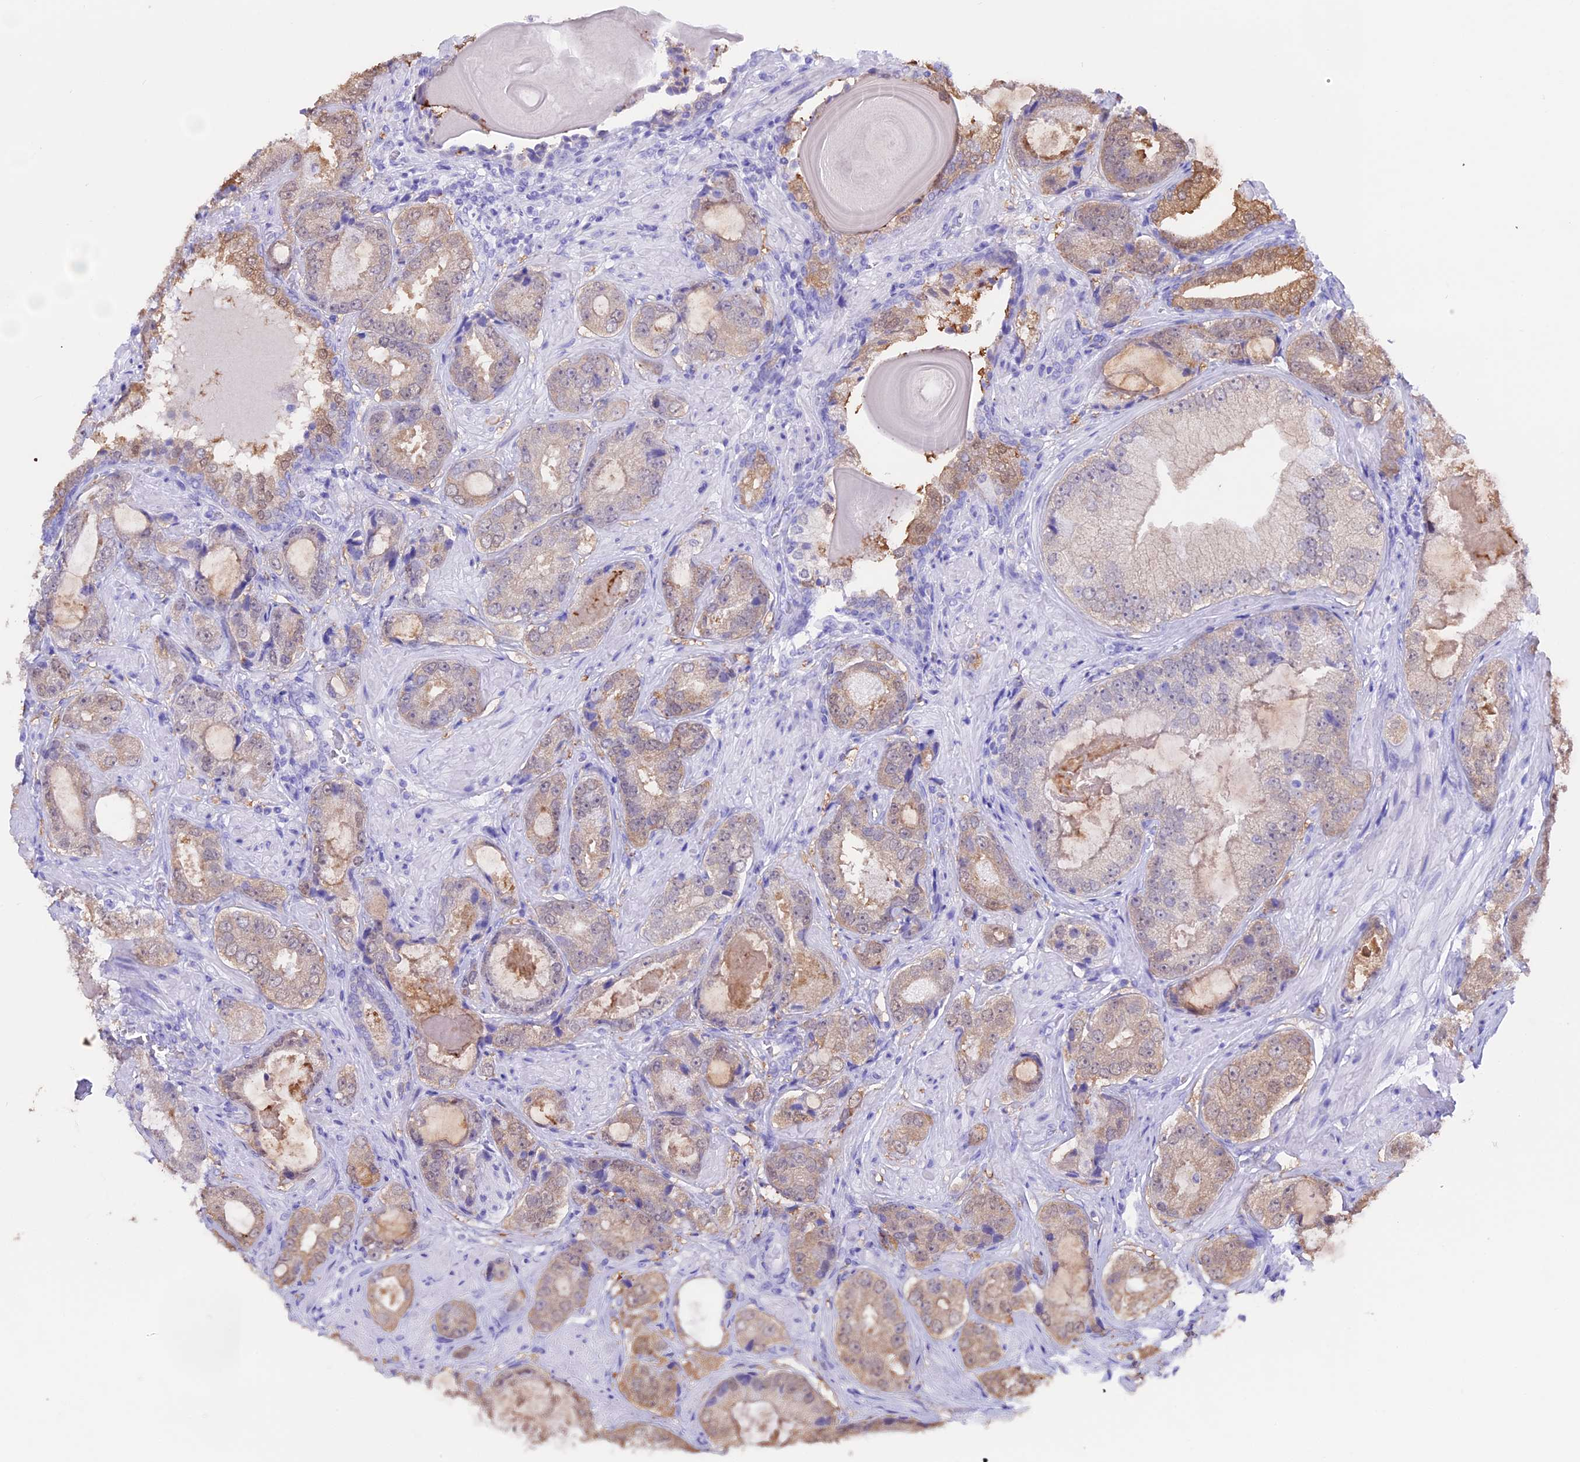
{"staining": {"intensity": "weak", "quantity": "25%-75%", "location": "cytoplasmic/membranous"}, "tissue": "prostate cancer", "cell_type": "Tumor cells", "image_type": "cancer", "snomed": [{"axis": "morphology", "description": "Adenocarcinoma, High grade"}, {"axis": "topography", "description": "Prostate"}], "caption": "IHC (DAB (3,3'-diaminobenzidine)) staining of adenocarcinoma (high-grade) (prostate) exhibits weak cytoplasmic/membranous protein expression in approximately 25%-75% of tumor cells.", "gene": "LHFPL2", "patient": {"sex": "male", "age": 59}}